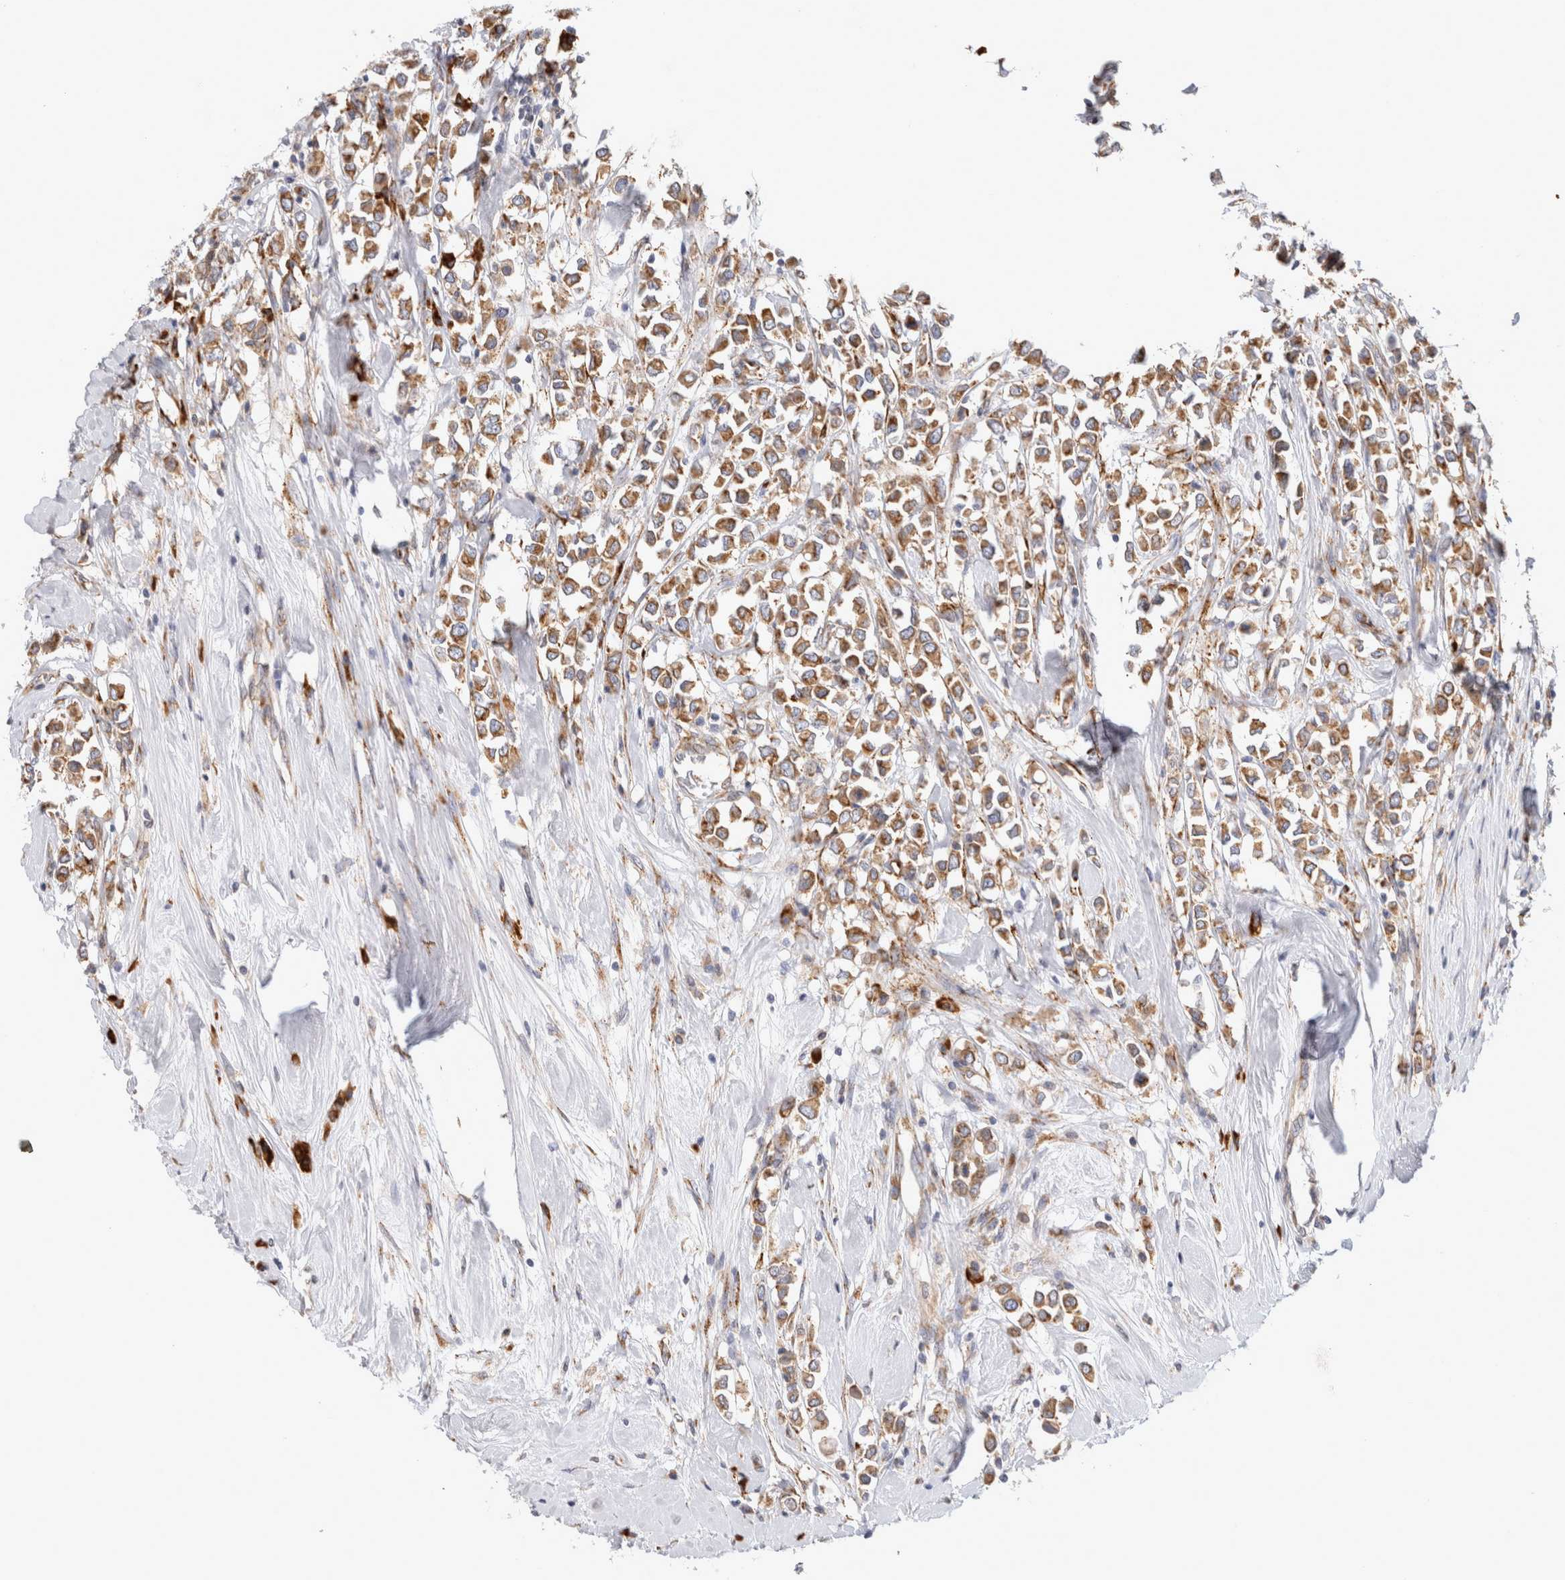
{"staining": {"intensity": "moderate", "quantity": ">75%", "location": "cytoplasmic/membranous"}, "tissue": "breast cancer", "cell_type": "Tumor cells", "image_type": "cancer", "snomed": [{"axis": "morphology", "description": "Duct carcinoma"}, {"axis": "topography", "description": "Breast"}], "caption": "Tumor cells show medium levels of moderate cytoplasmic/membranous staining in approximately >75% of cells in human invasive ductal carcinoma (breast). (DAB IHC, brown staining for protein, blue staining for nuclei).", "gene": "RPN2", "patient": {"sex": "female", "age": 61}}